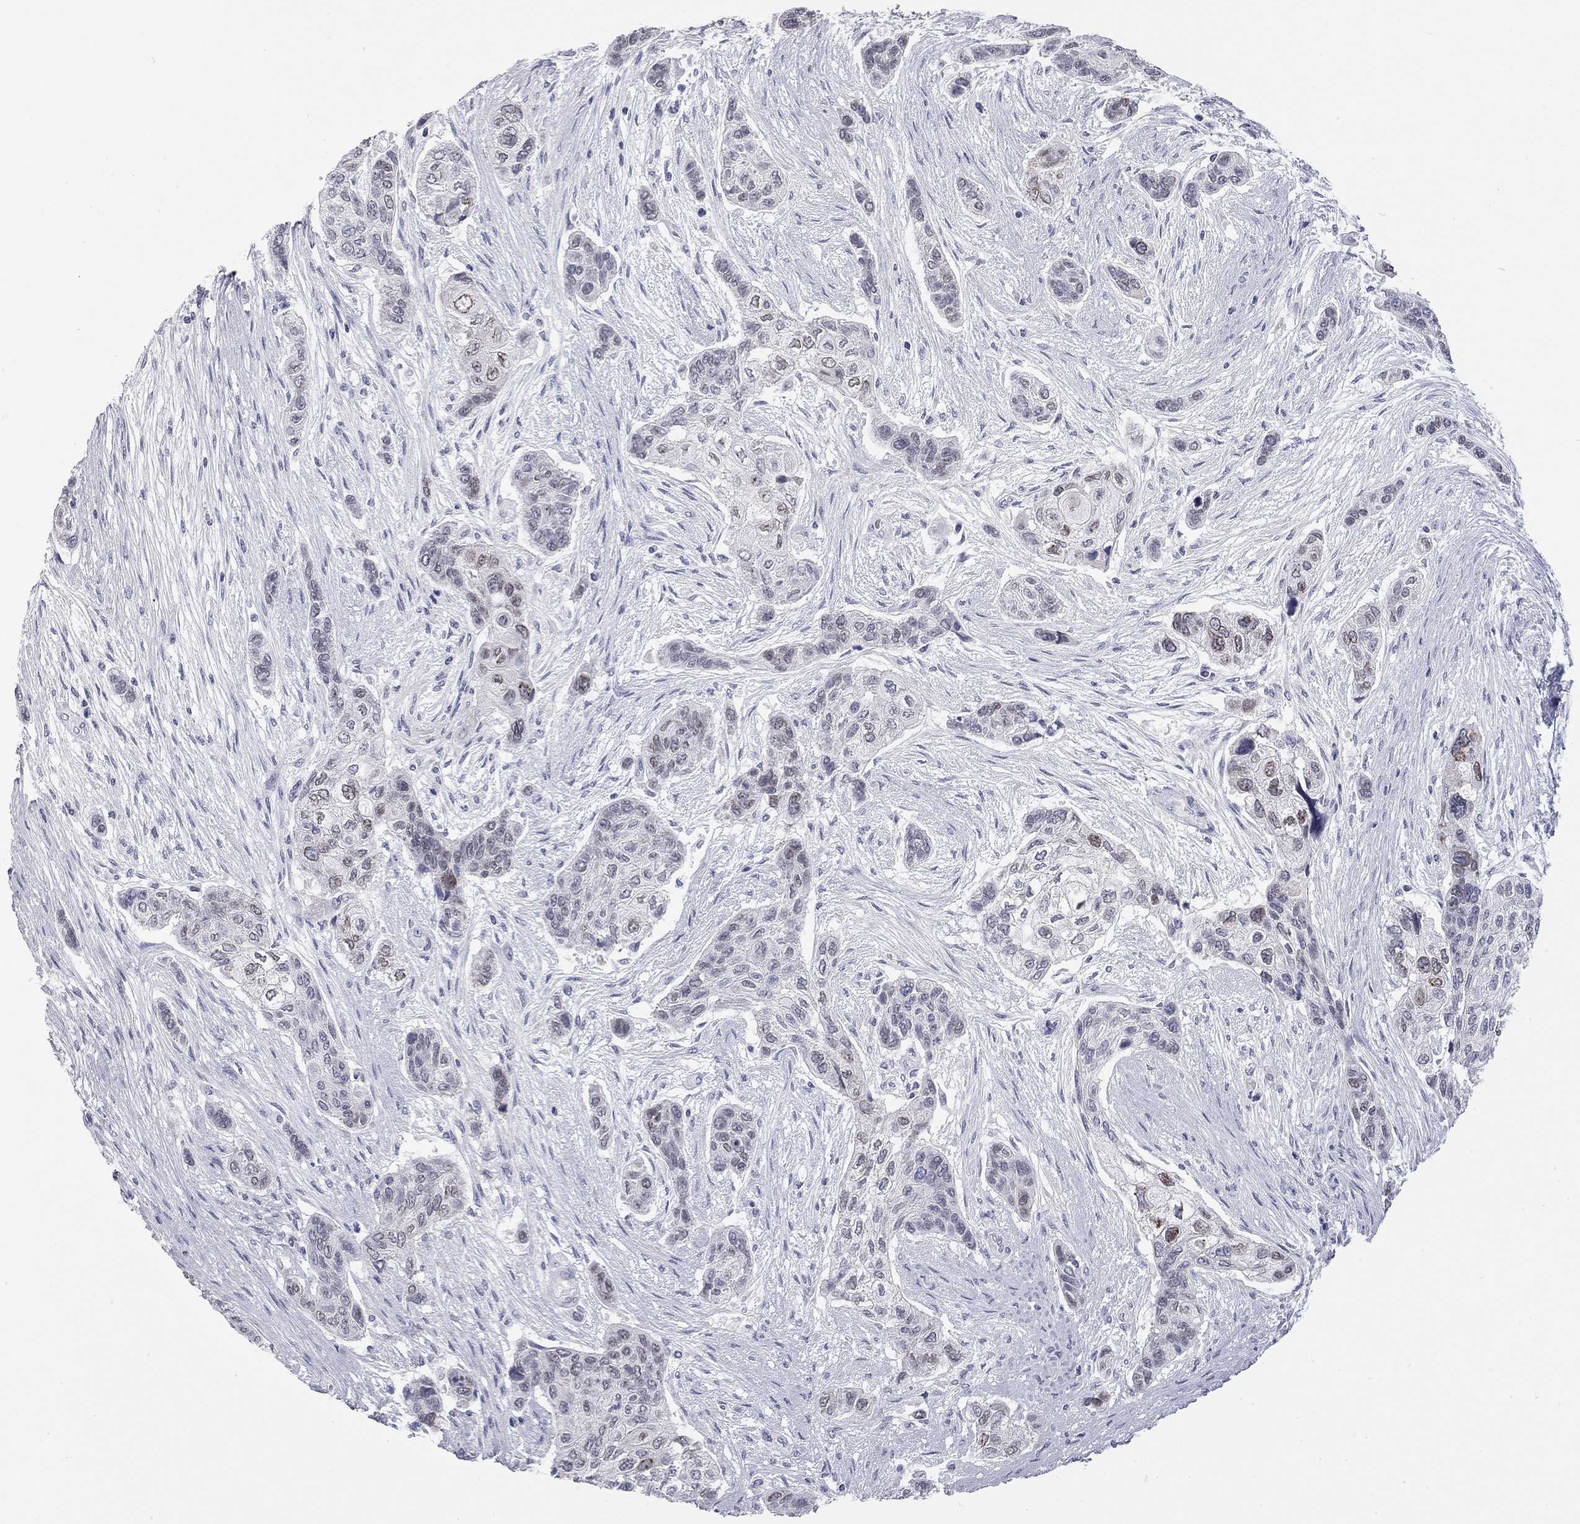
{"staining": {"intensity": "moderate", "quantity": "<25%", "location": "nuclear"}, "tissue": "lung cancer", "cell_type": "Tumor cells", "image_type": "cancer", "snomed": [{"axis": "morphology", "description": "Squamous cell carcinoma, NOS"}, {"axis": "topography", "description": "Lung"}], "caption": "Lung squamous cell carcinoma stained for a protein displays moderate nuclear positivity in tumor cells.", "gene": "AK8", "patient": {"sex": "male", "age": 69}}